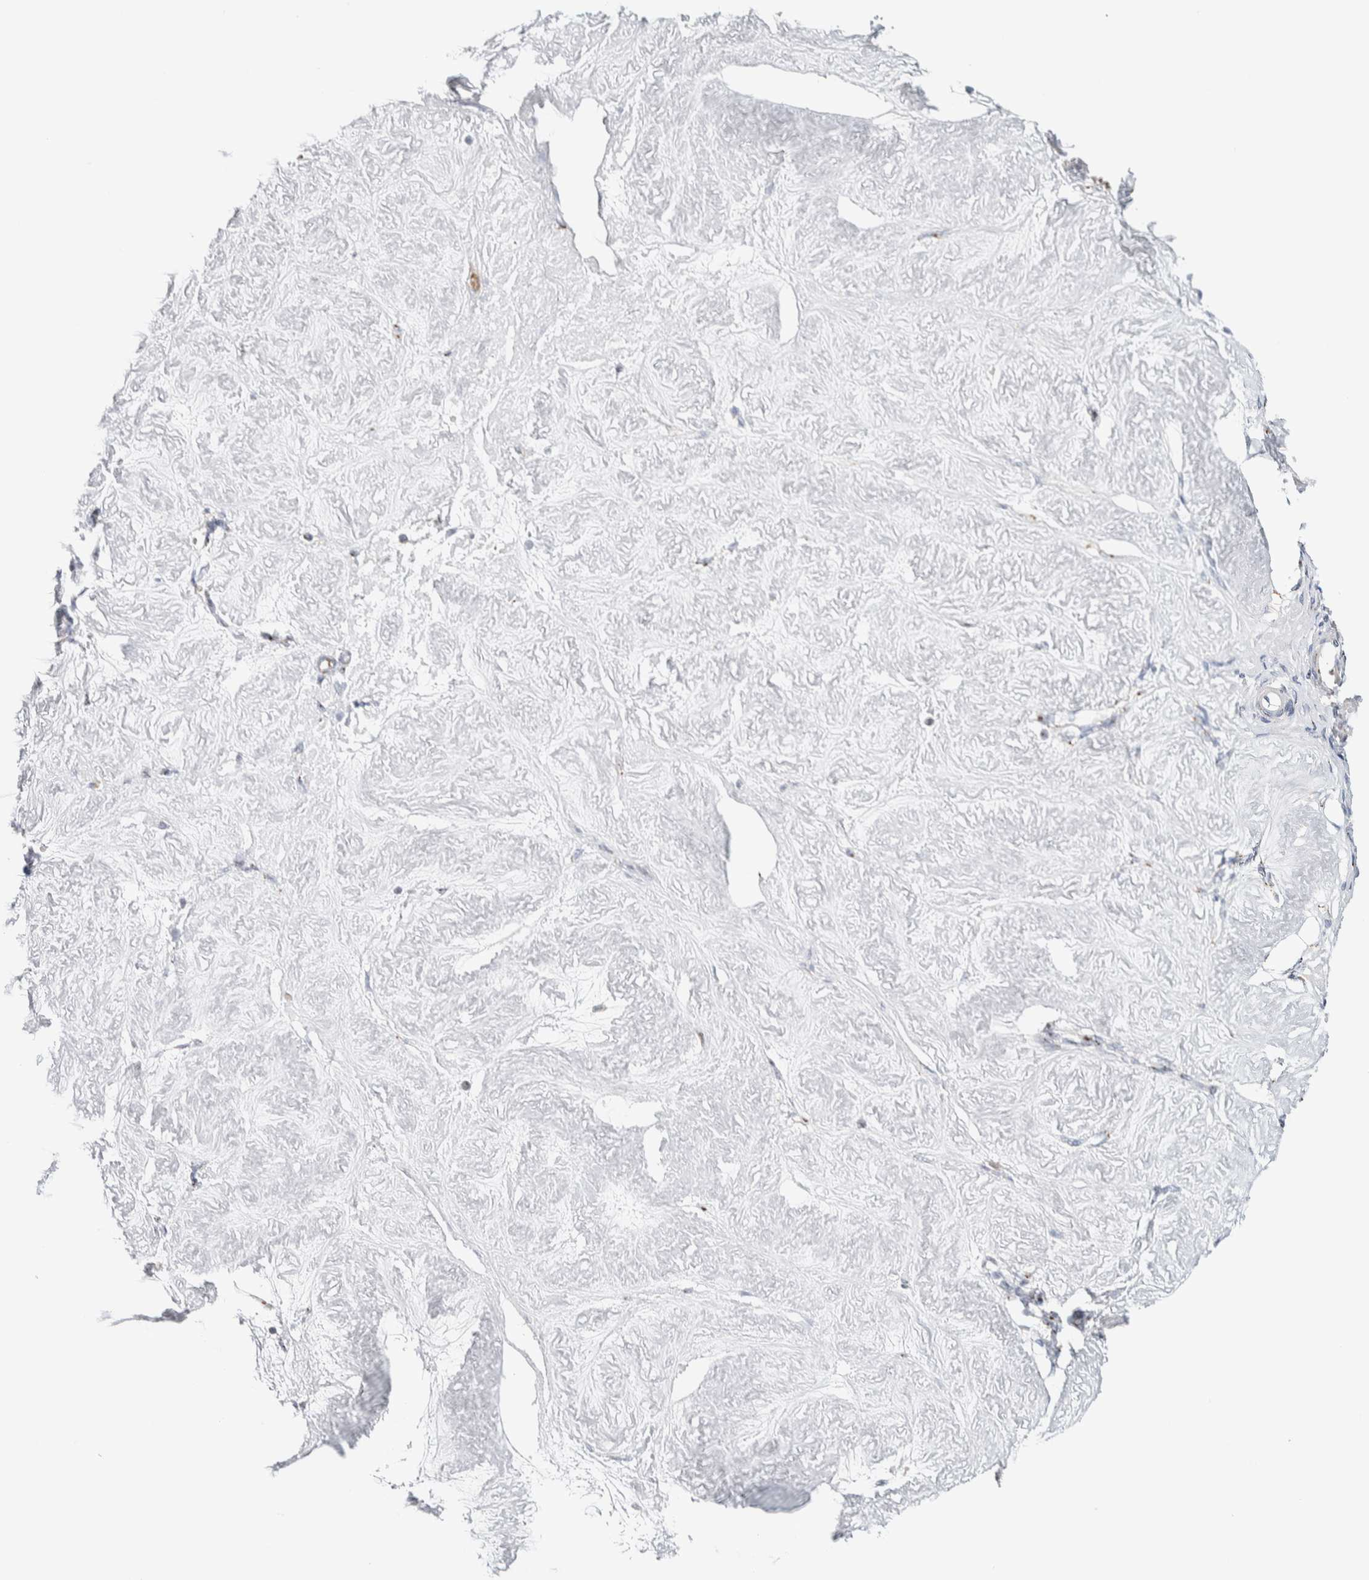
{"staining": {"intensity": "negative", "quantity": "none", "location": "none"}, "tissue": "adipose tissue", "cell_type": "Adipocytes", "image_type": "normal", "snomed": [{"axis": "morphology", "description": "Normal tissue, NOS"}, {"axis": "topography", "description": "Vascular tissue"}, {"axis": "topography", "description": "Fallopian tube"}, {"axis": "topography", "description": "Ovary"}], "caption": "High magnification brightfield microscopy of normal adipose tissue stained with DAB (3,3'-diaminobenzidine) (brown) and counterstained with hematoxylin (blue): adipocytes show no significant staining. (DAB (3,3'-diaminobenzidine) immunohistochemistry with hematoxylin counter stain).", "gene": "SLC38A10", "patient": {"sex": "female", "age": 67}}